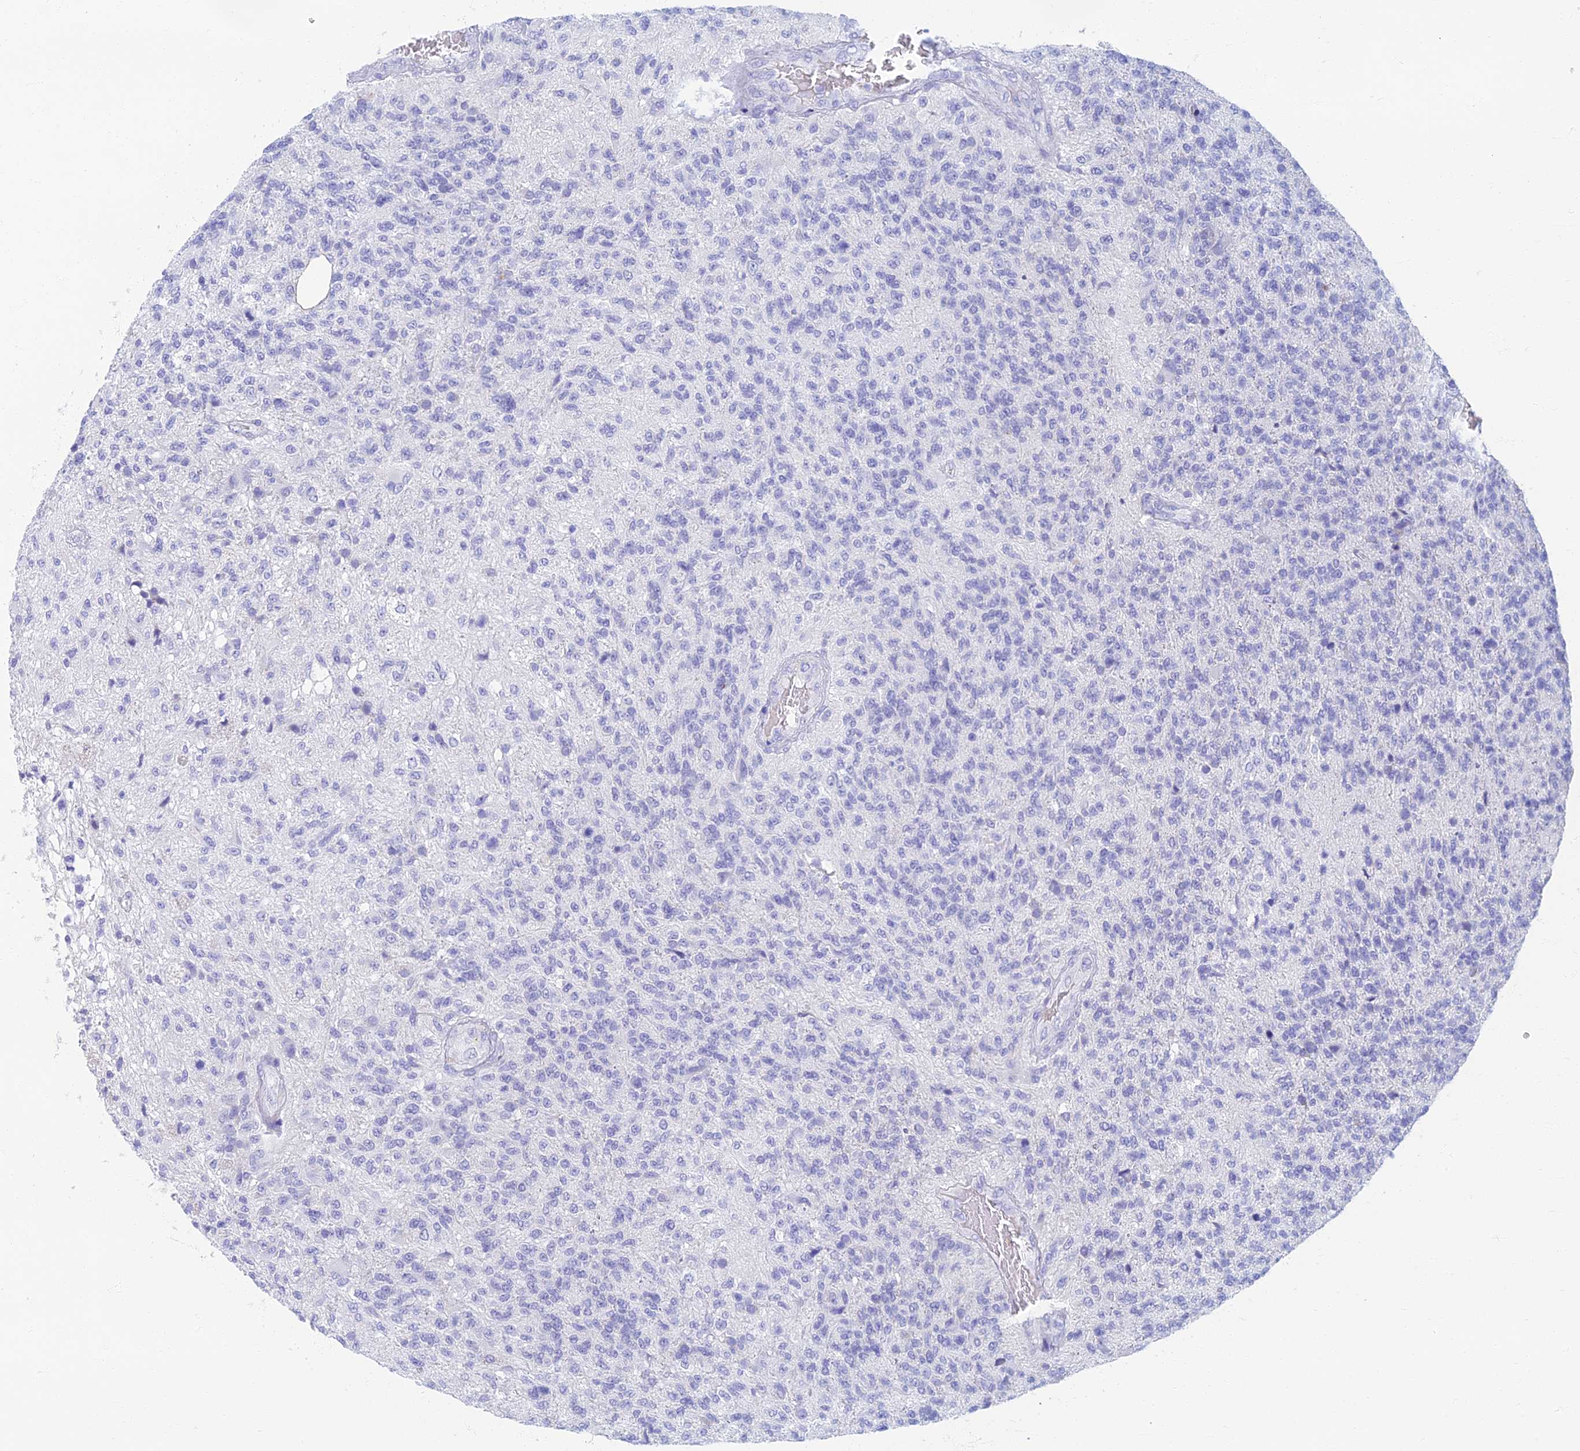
{"staining": {"intensity": "negative", "quantity": "none", "location": "none"}, "tissue": "glioma", "cell_type": "Tumor cells", "image_type": "cancer", "snomed": [{"axis": "morphology", "description": "Glioma, malignant, High grade"}, {"axis": "topography", "description": "Brain"}], "caption": "This is an immunohistochemistry image of malignant glioma (high-grade). There is no staining in tumor cells.", "gene": "ETFRF1", "patient": {"sex": "male", "age": 56}}